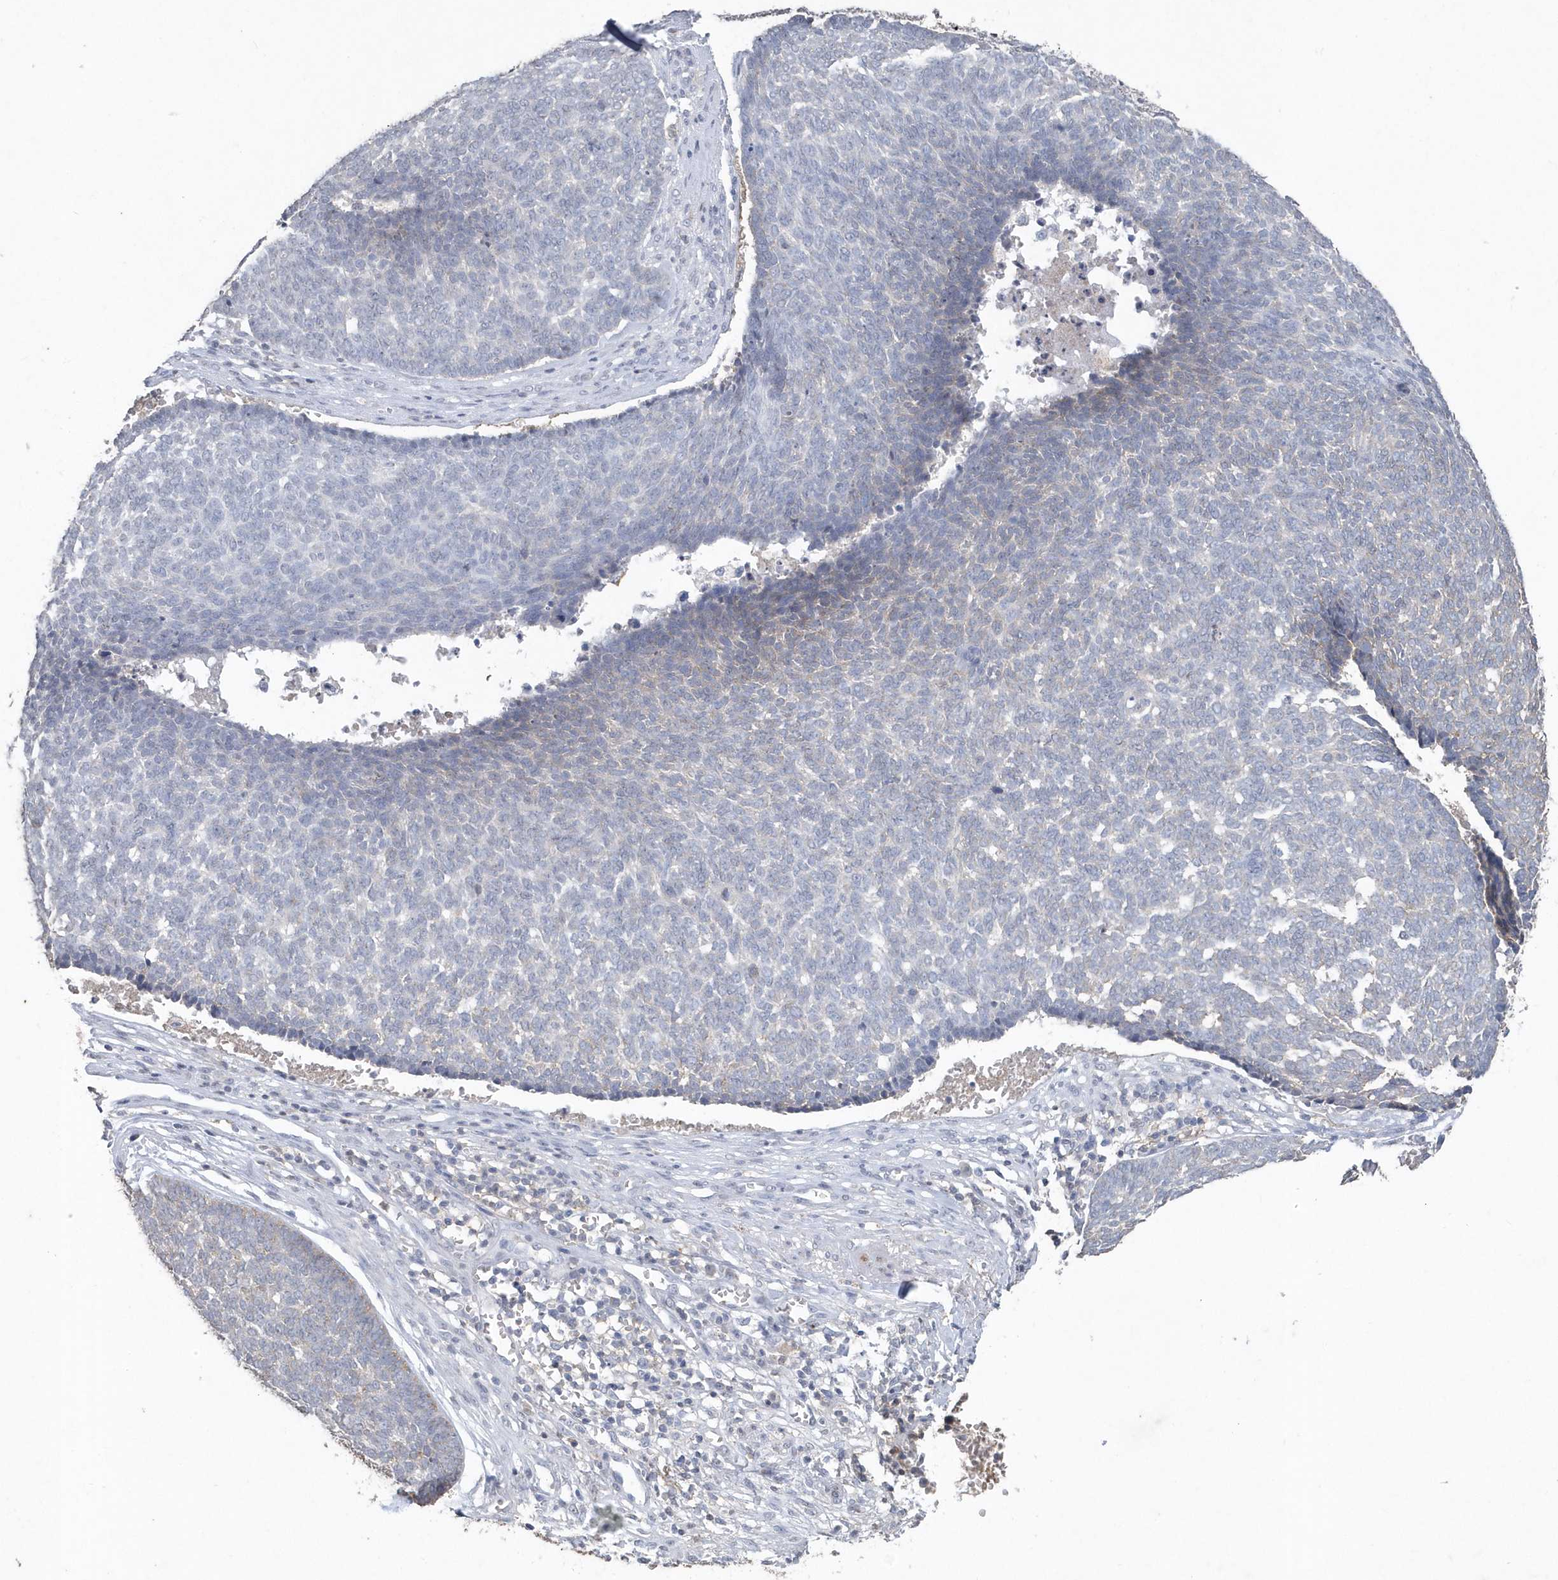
{"staining": {"intensity": "negative", "quantity": "none", "location": "none"}, "tissue": "skin cancer", "cell_type": "Tumor cells", "image_type": "cancer", "snomed": [{"axis": "morphology", "description": "Basal cell carcinoma"}, {"axis": "topography", "description": "Skin"}], "caption": "Immunohistochemical staining of skin cancer (basal cell carcinoma) demonstrates no significant staining in tumor cells.", "gene": "PDCD1", "patient": {"sex": "male", "age": 84}}